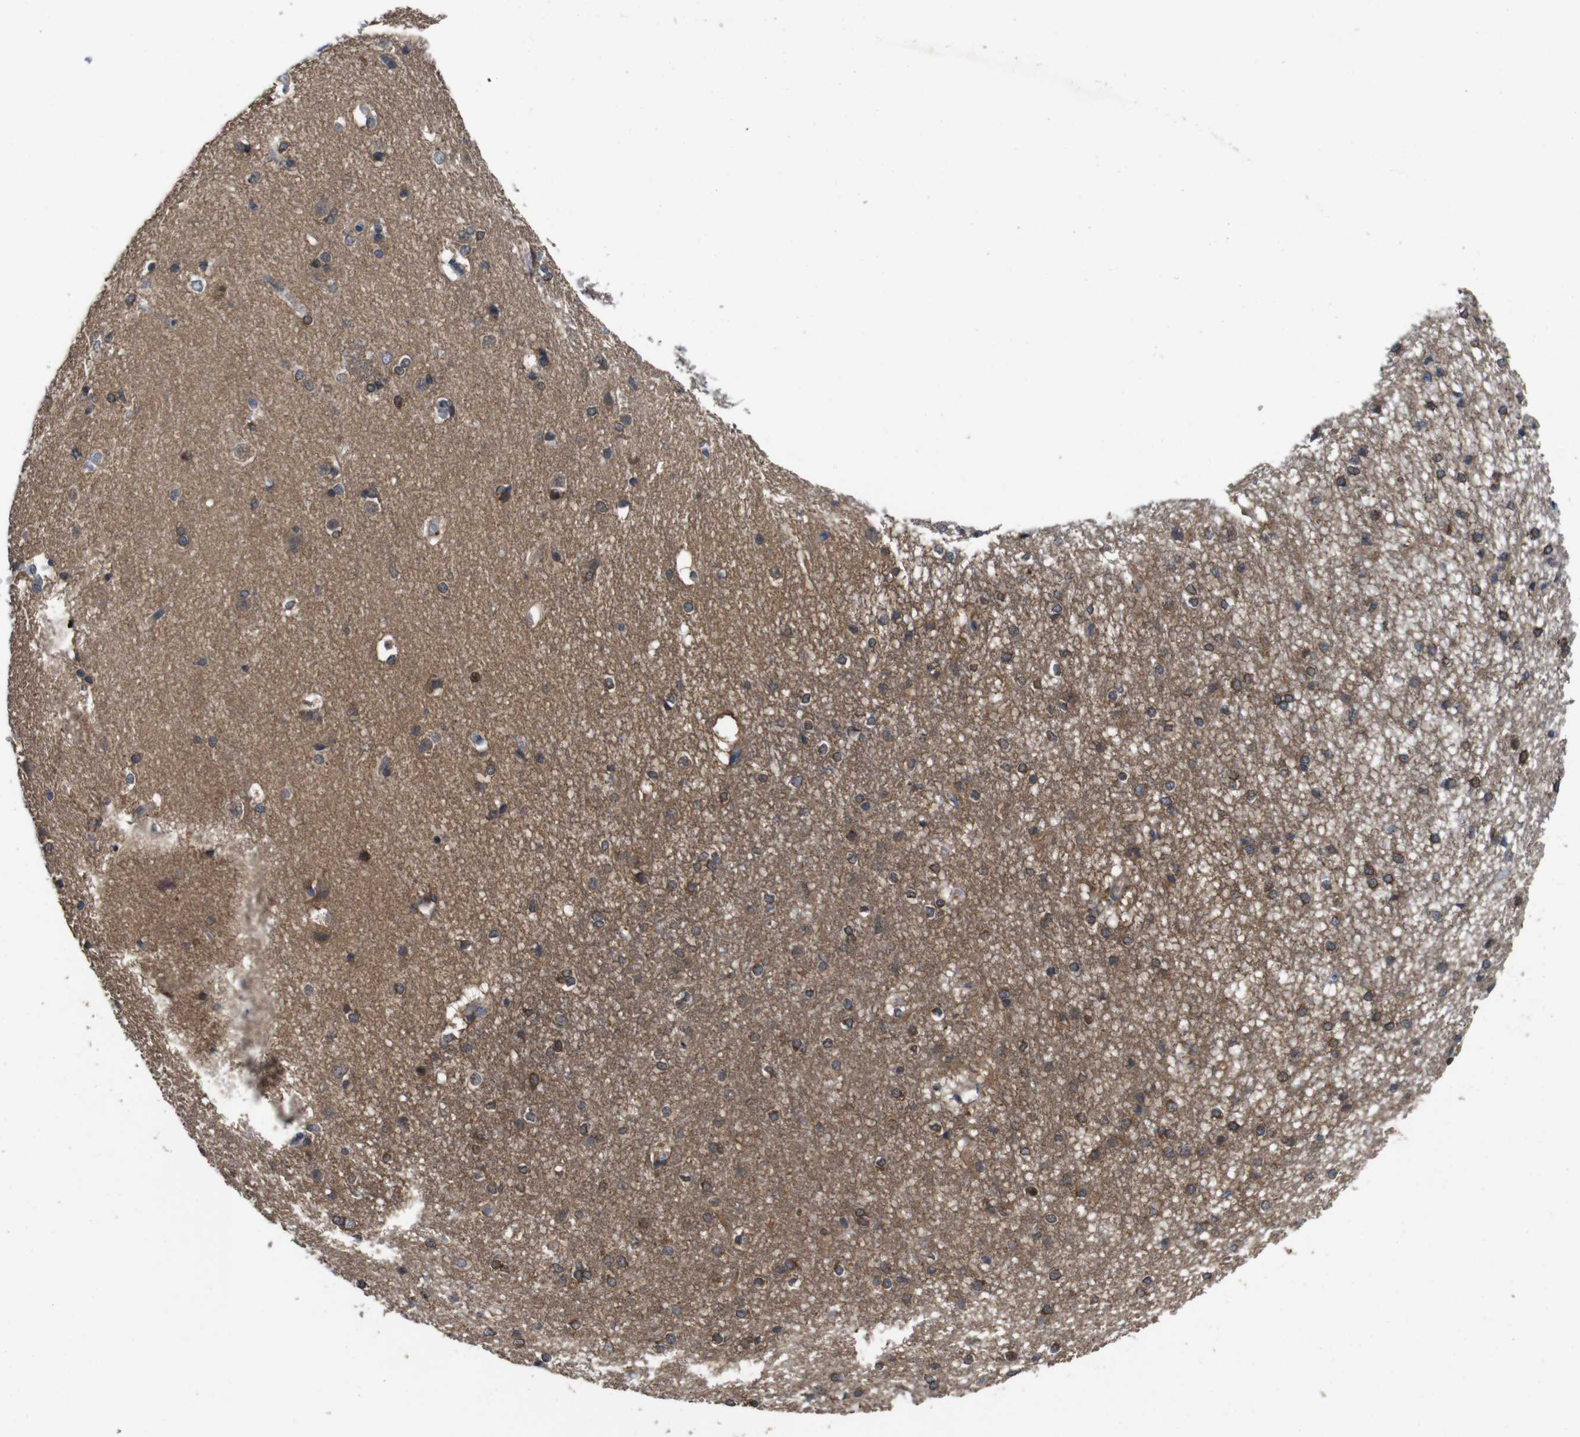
{"staining": {"intensity": "moderate", "quantity": "25%-75%", "location": "cytoplasmic/membranous"}, "tissue": "caudate", "cell_type": "Glial cells", "image_type": "normal", "snomed": [{"axis": "morphology", "description": "Normal tissue, NOS"}, {"axis": "topography", "description": "Lateral ventricle wall"}], "caption": "Approximately 25%-75% of glial cells in benign caudate exhibit moderate cytoplasmic/membranous protein positivity as visualized by brown immunohistochemical staining.", "gene": "GLIPR1", "patient": {"sex": "female", "age": 19}}